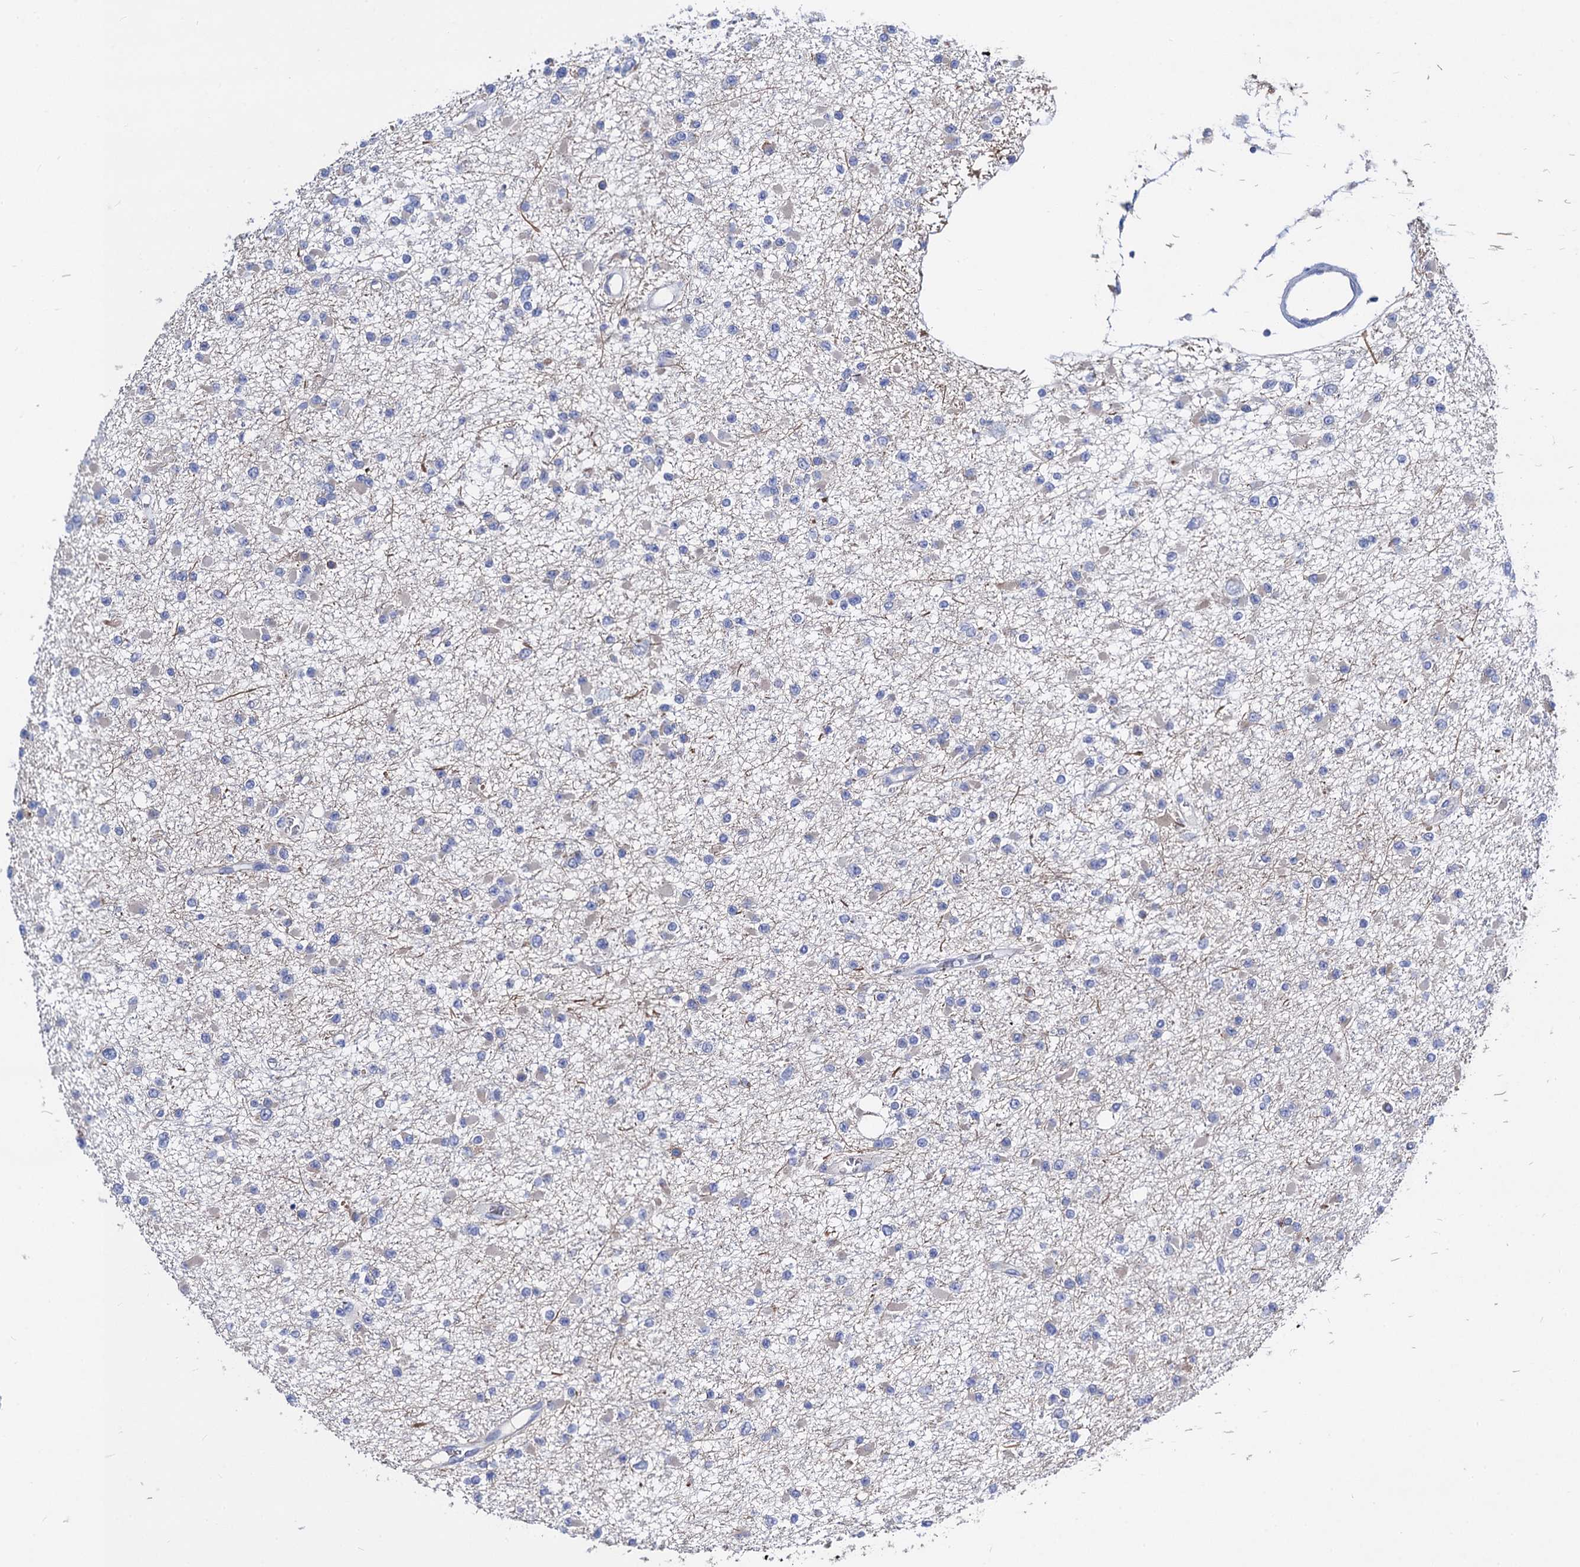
{"staining": {"intensity": "negative", "quantity": "none", "location": "none"}, "tissue": "glioma", "cell_type": "Tumor cells", "image_type": "cancer", "snomed": [{"axis": "morphology", "description": "Glioma, malignant, Low grade"}, {"axis": "topography", "description": "Brain"}], "caption": "Tumor cells are negative for protein expression in human glioma. Nuclei are stained in blue.", "gene": "FREM3", "patient": {"sex": "female", "age": 22}}